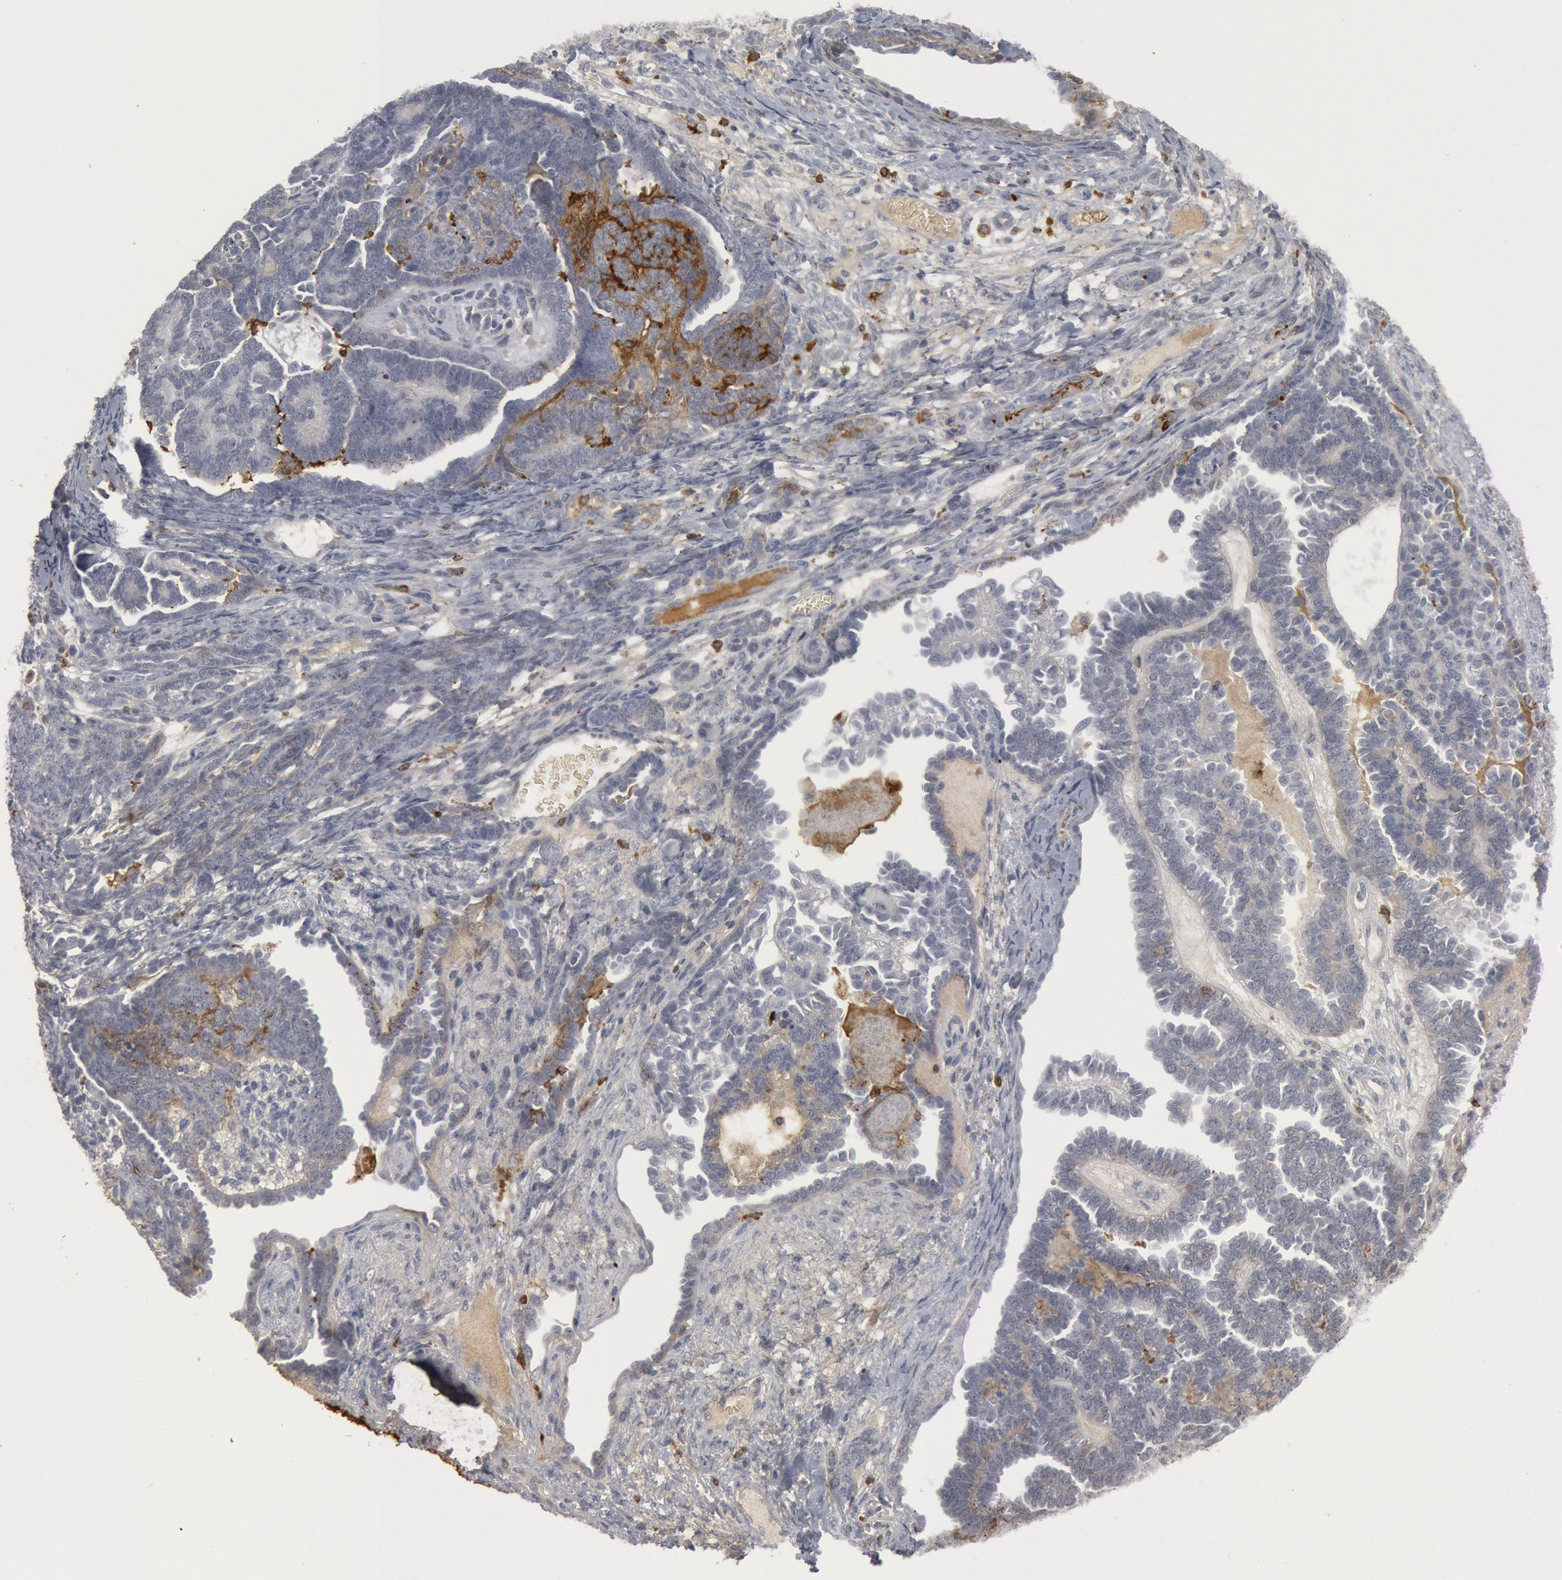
{"staining": {"intensity": "moderate", "quantity": "<25%", "location": "cytoplasmic/membranous"}, "tissue": "endometrial cancer", "cell_type": "Tumor cells", "image_type": "cancer", "snomed": [{"axis": "morphology", "description": "Neoplasm, malignant, NOS"}, {"axis": "topography", "description": "Endometrium"}], "caption": "High-power microscopy captured an IHC photomicrograph of endometrial cancer, revealing moderate cytoplasmic/membranous positivity in approximately <25% of tumor cells.", "gene": "C1QC", "patient": {"sex": "female", "age": 74}}